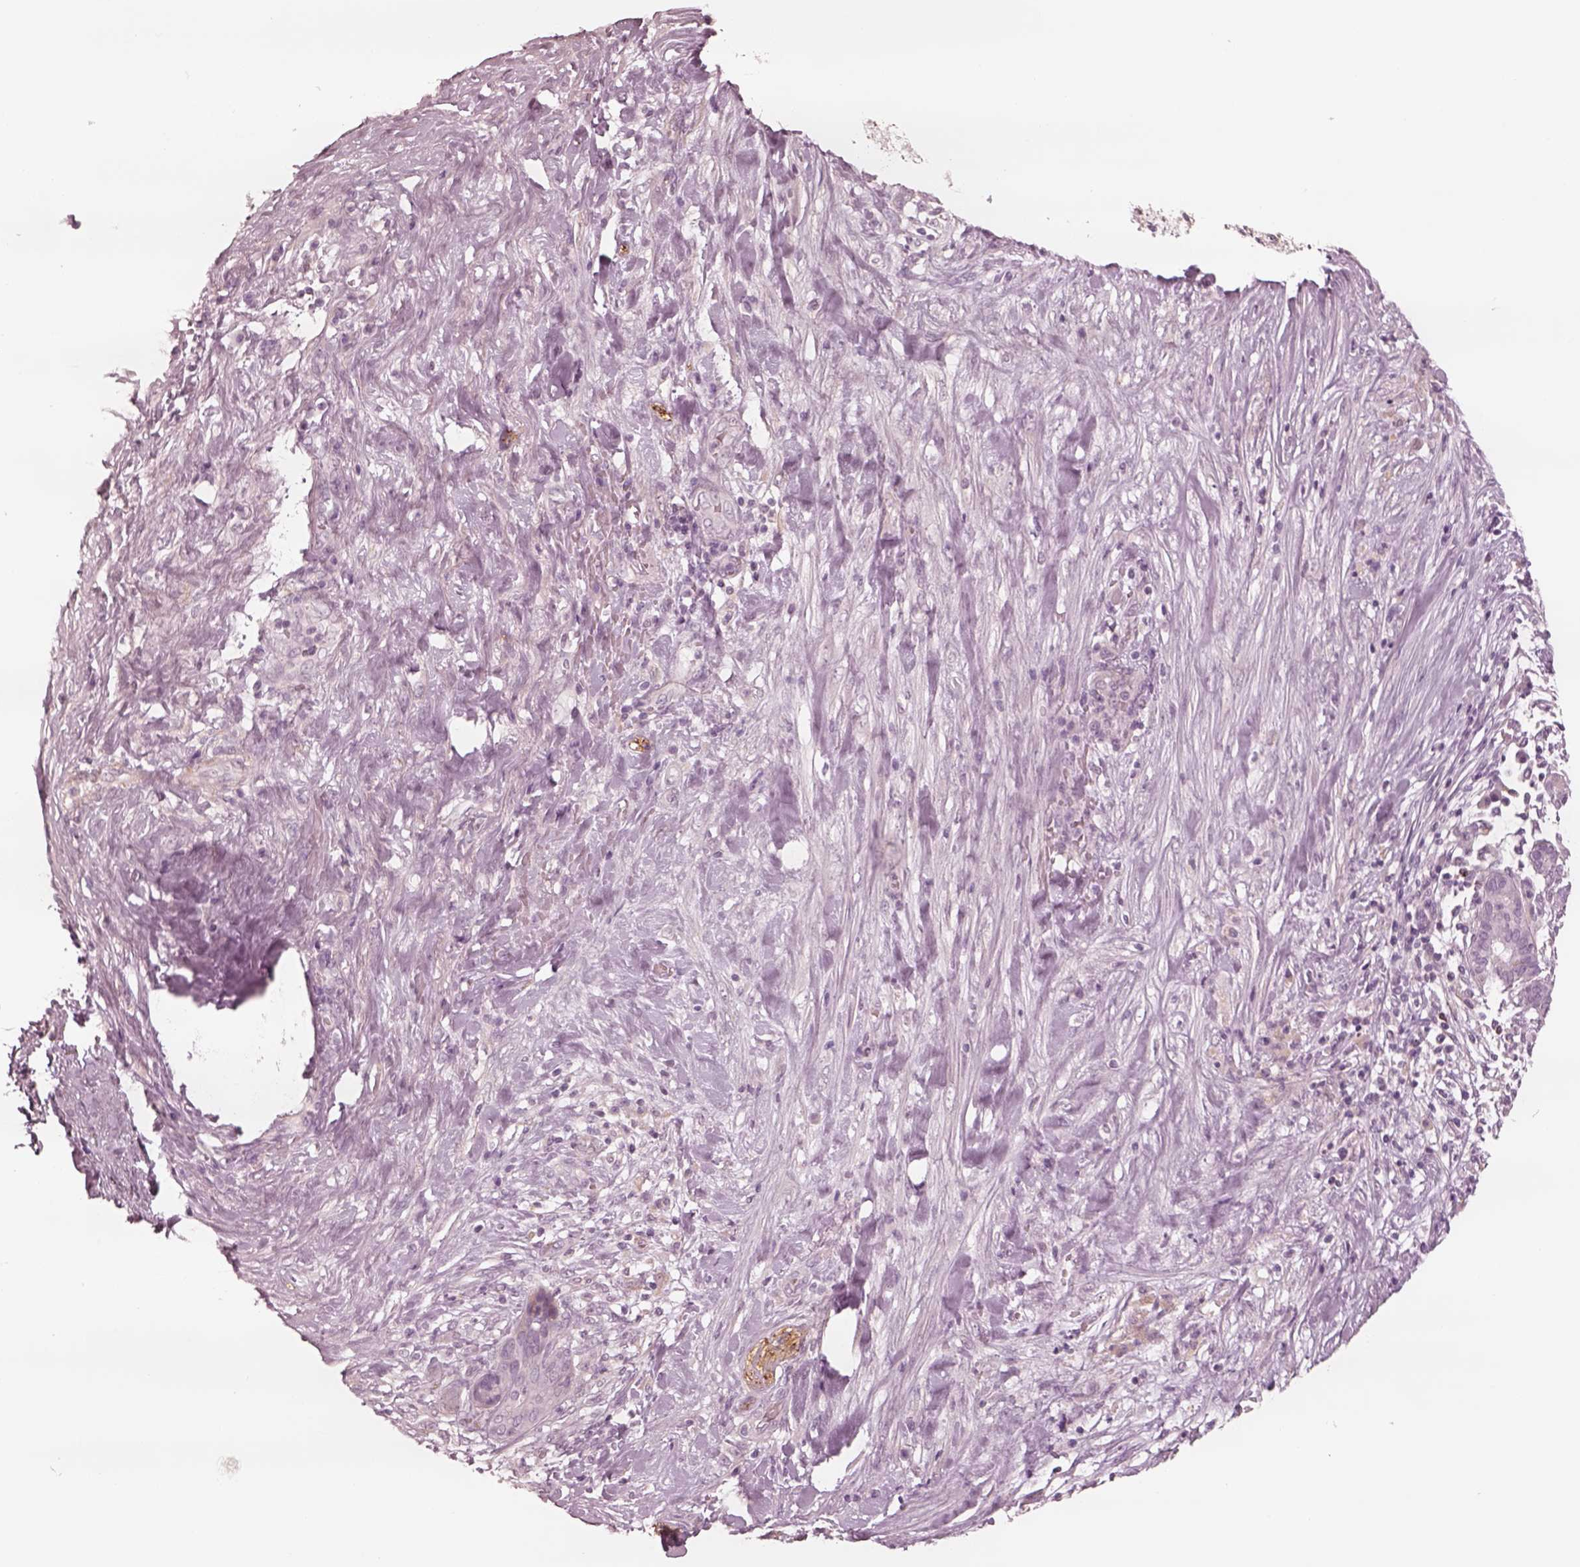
{"staining": {"intensity": "negative", "quantity": "none", "location": "none"}, "tissue": "pancreatic cancer", "cell_type": "Tumor cells", "image_type": "cancer", "snomed": [{"axis": "morphology", "description": "Adenocarcinoma, NOS"}, {"axis": "topography", "description": "Pancreas"}], "caption": "Pancreatic adenocarcinoma was stained to show a protein in brown. There is no significant positivity in tumor cells.", "gene": "DNAAF9", "patient": {"sex": "male", "age": 44}}